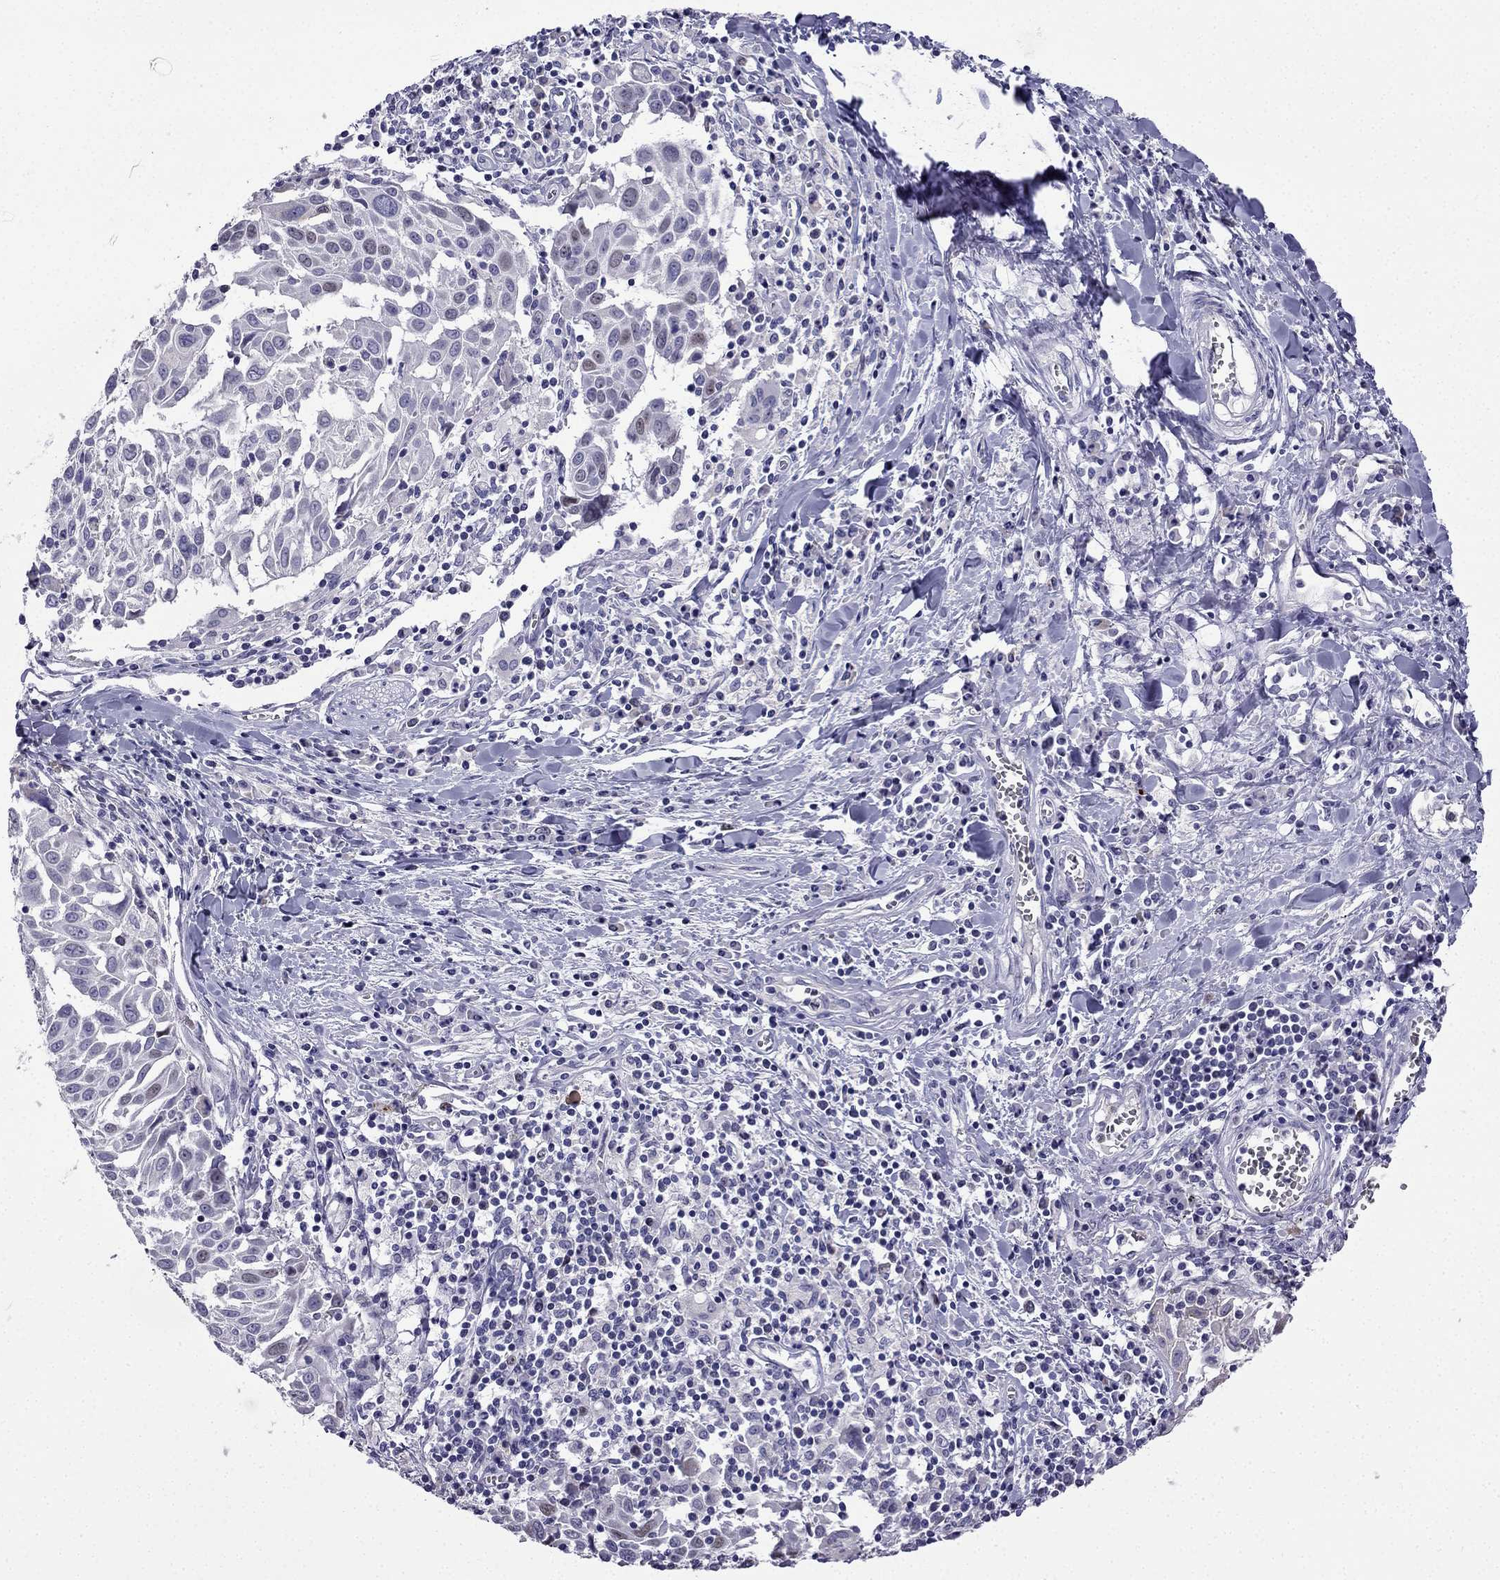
{"staining": {"intensity": "weak", "quantity": "<25%", "location": "nuclear"}, "tissue": "lung cancer", "cell_type": "Tumor cells", "image_type": "cancer", "snomed": [{"axis": "morphology", "description": "Squamous cell carcinoma, NOS"}, {"axis": "topography", "description": "Lung"}], "caption": "High magnification brightfield microscopy of lung cancer (squamous cell carcinoma) stained with DAB (3,3'-diaminobenzidine) (brown) and counterstained with hematoxylin (blue): tumor cells show no significant staining. (Brightfield microscopy of DAB immunohistochemistry (IHC) at high magnification).", "gene": "UHRF1", "patient": {"sex": "male", "age": 57}}